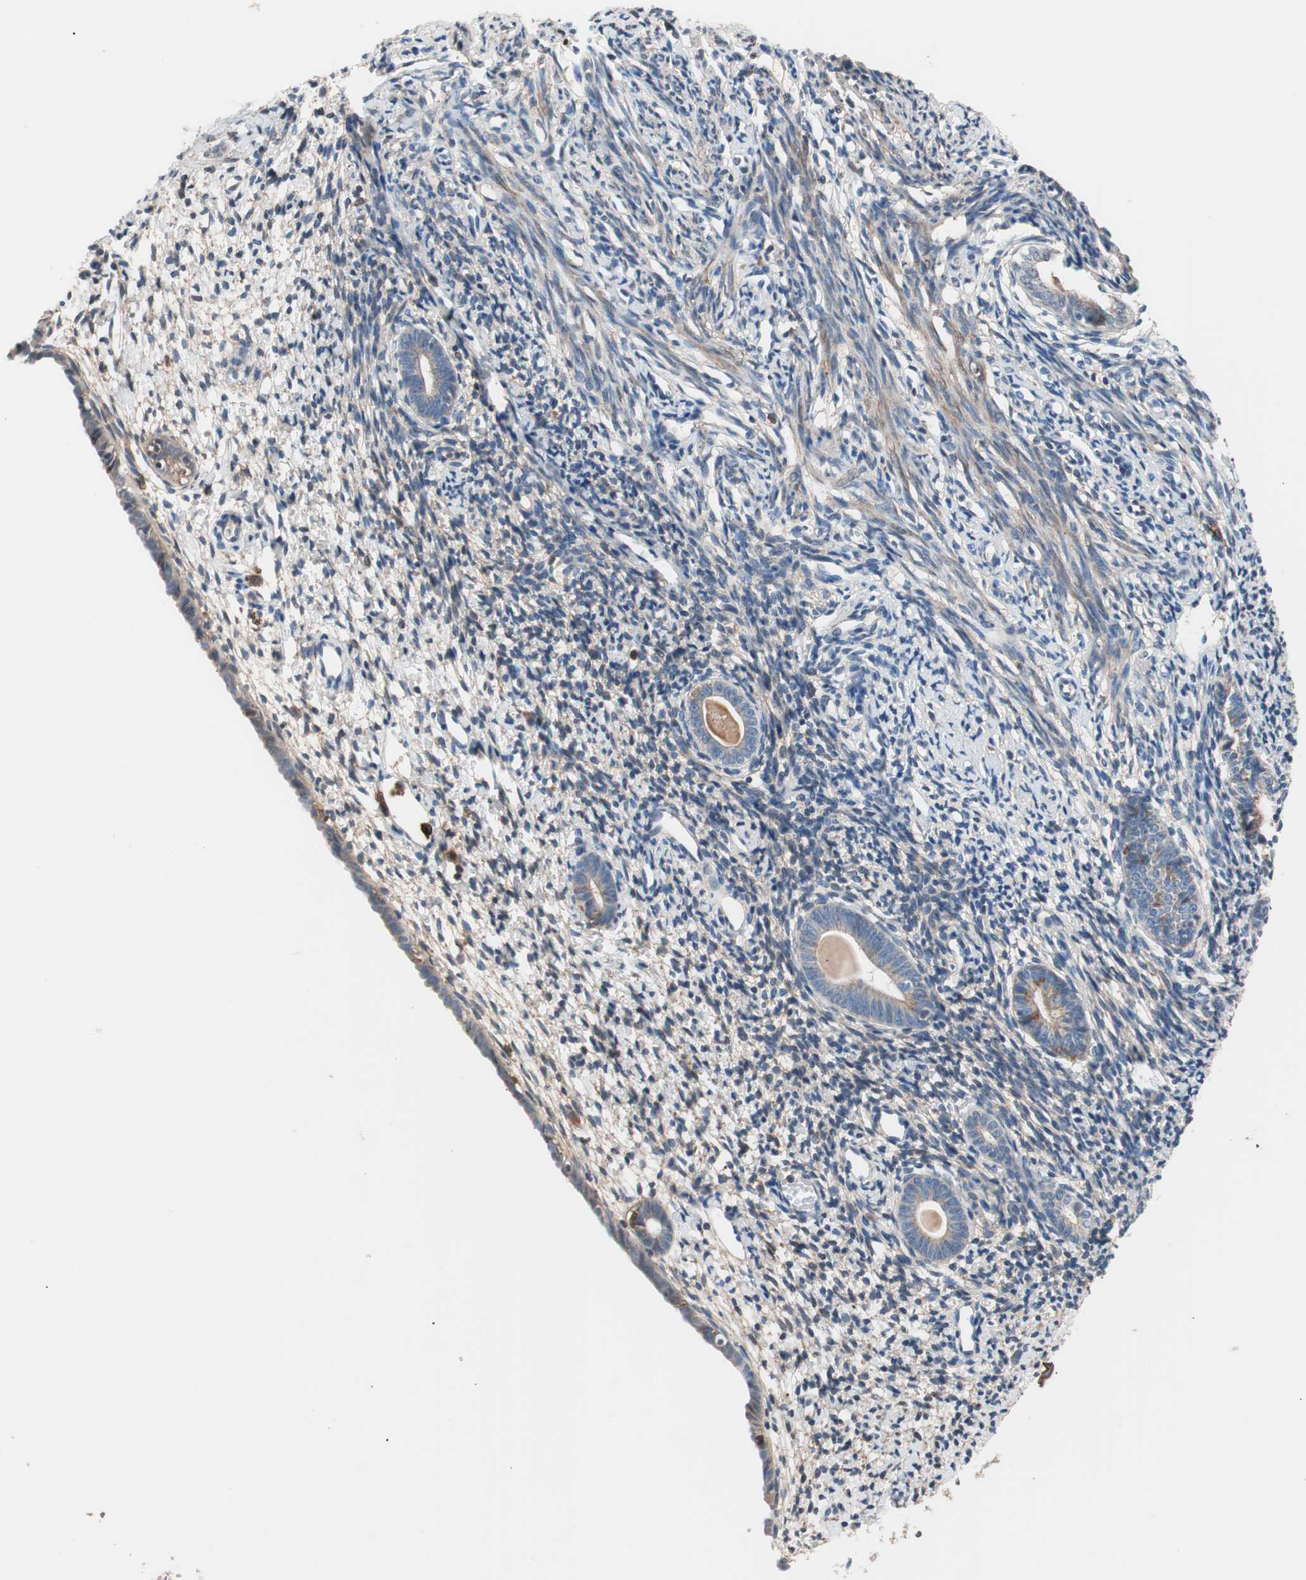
{"staining": {"intensity": "moderate", "quantity": "25%-75%", "location": "cytoplasmic/membranous"}, "tissue": "endometrium", "cell_type": "Cells in endometrial stroma", "image_type": "normal", "snomed": [{"axis": "morphology", "description": "Normal tissue, NOS"}, {"axis": "topography", "description": "Endometrium"}], "caption": "This is a micrograph of IHC staining of normal endometrium, which shows moderate expression in the cytoplasmic/membranous of cells in endometrial stroma.", "gene": "LITAF", "patient": {"sex": "female", "age": 71}}